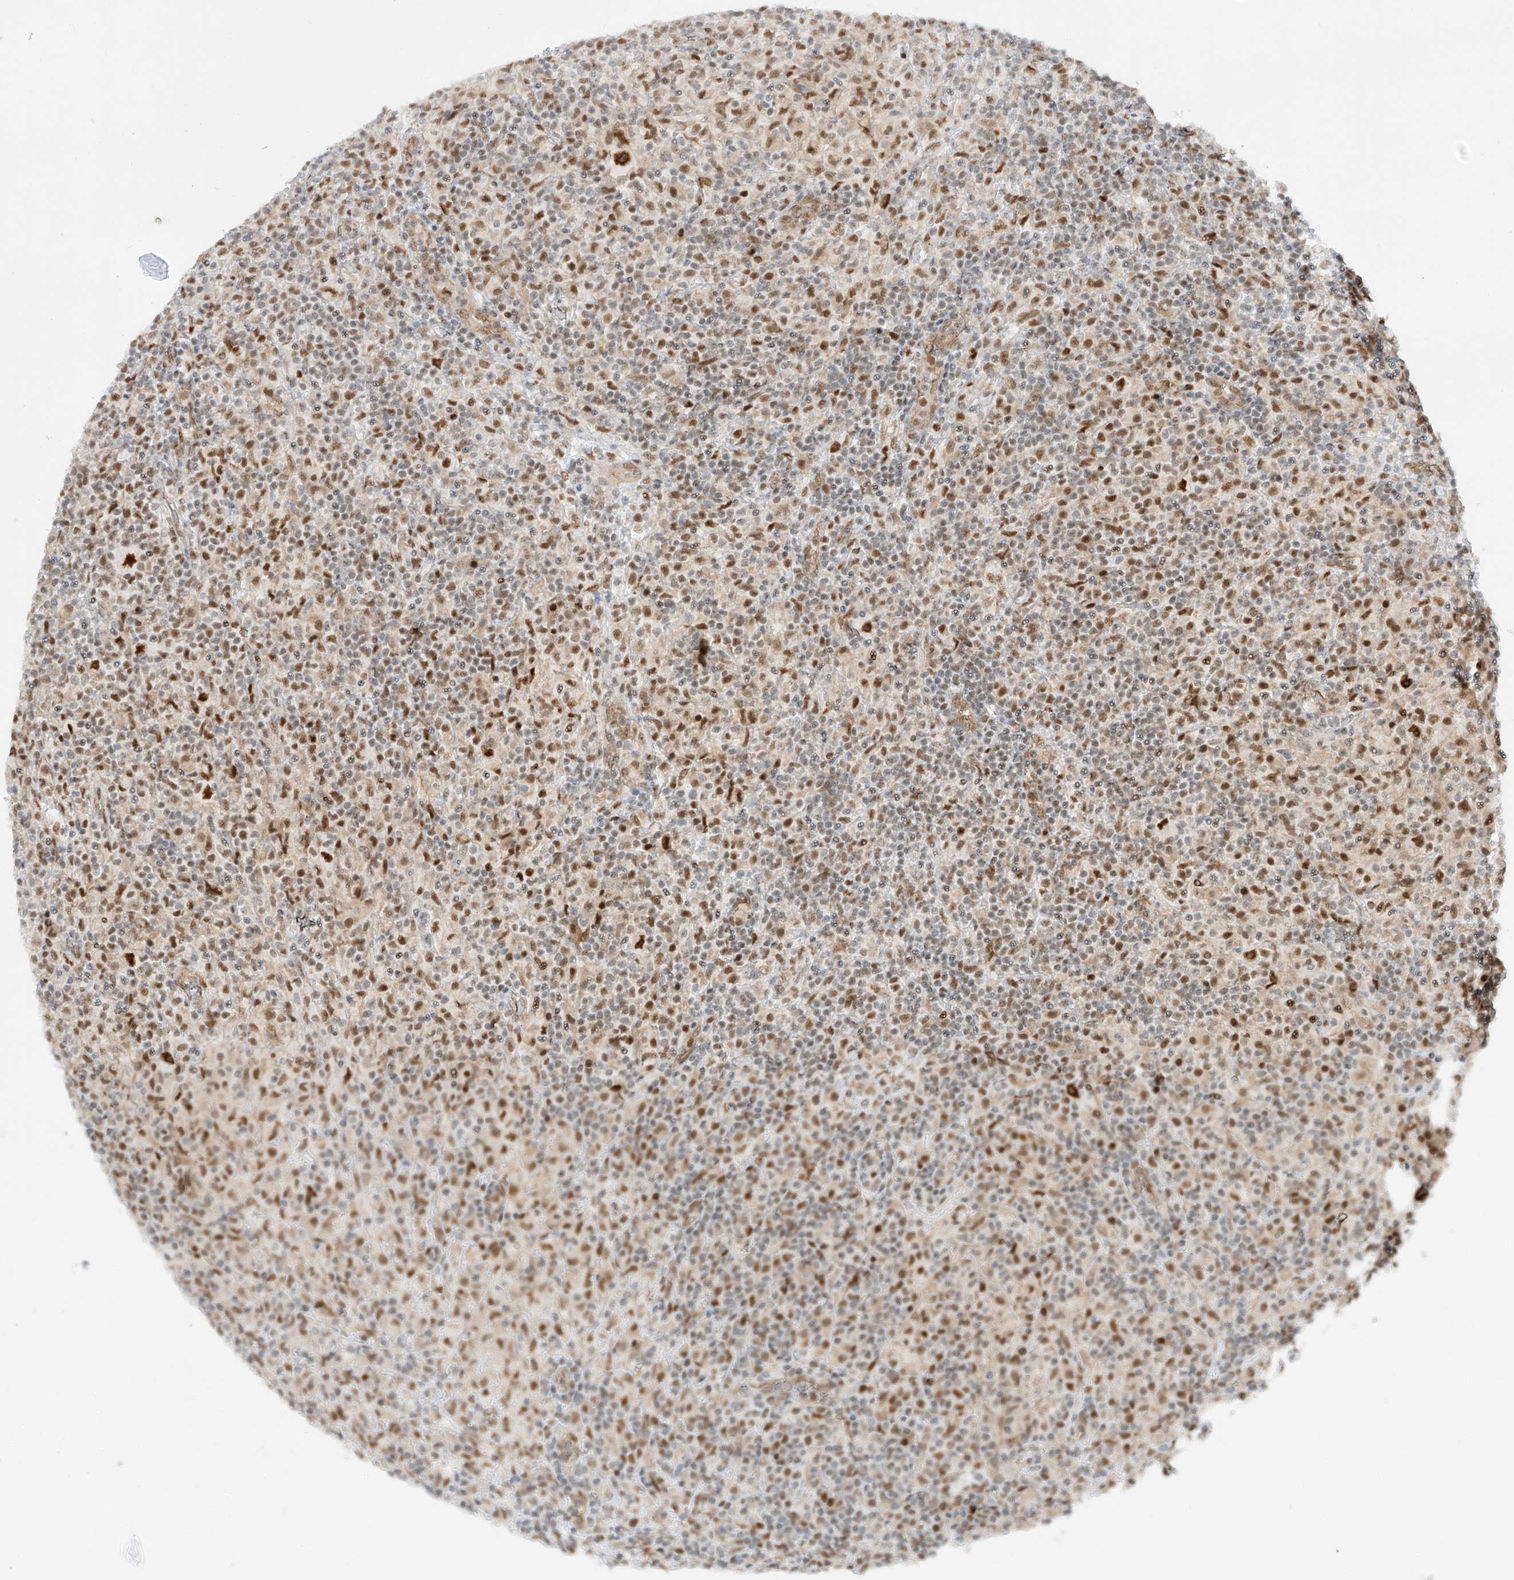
{"staining": {"intensity": "strong", "quantity": ">75%", "location": "nuclear"}, "tissue": "lymphoma", "cell_type": "Tumor cells", "image_type": "cancer", "snomed": [{"axis": "morphology", "description": "Hodgkin's disease, NOS"}, {"axis": "topography", "description": "Lymph node"}], "caption": "Immunohistochemistry (IHC) (DAB) staining of human lymphoma exhibits strong nuclear protein positivity in about >75% of tumor cells.", "gene": "POGK", "patient": {"sex": "male", "age": 70}}